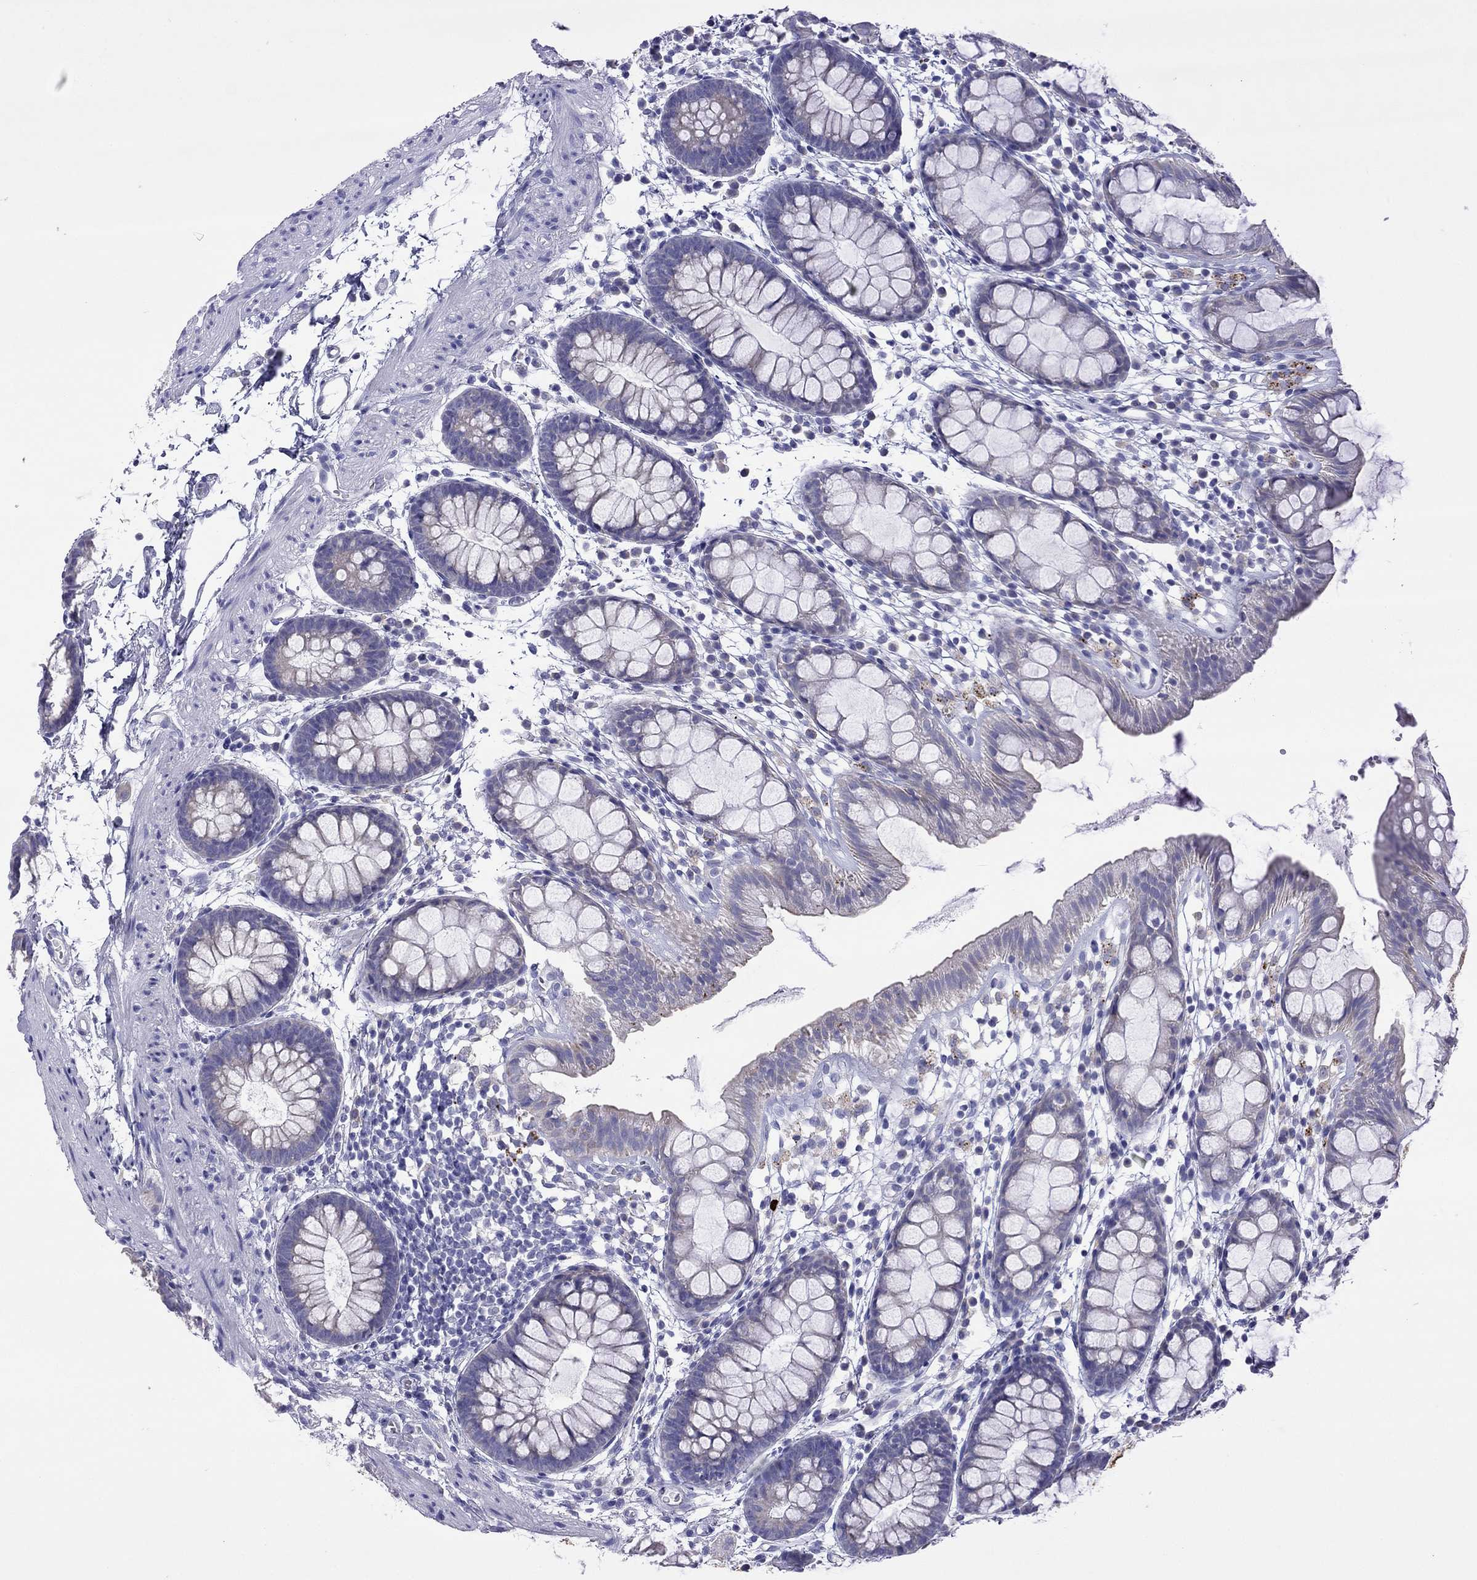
{"staining": {"intensity": "negative", "quantity": "none", "location": "none"}, "tissue": "rectum", "cell_type": "Glandular cells", "image_type": "normal", "snomed": [{"axis": "morphology", "description": "Normal tissue, NOS"}, {"axis": "topography", "description": "Rectum"}], "caption": "An image of rectum stained for a protein shows no brown staining in glandular cells.", "gene": "COL9A1", "patient": {"sex": "male", "age": 57}}